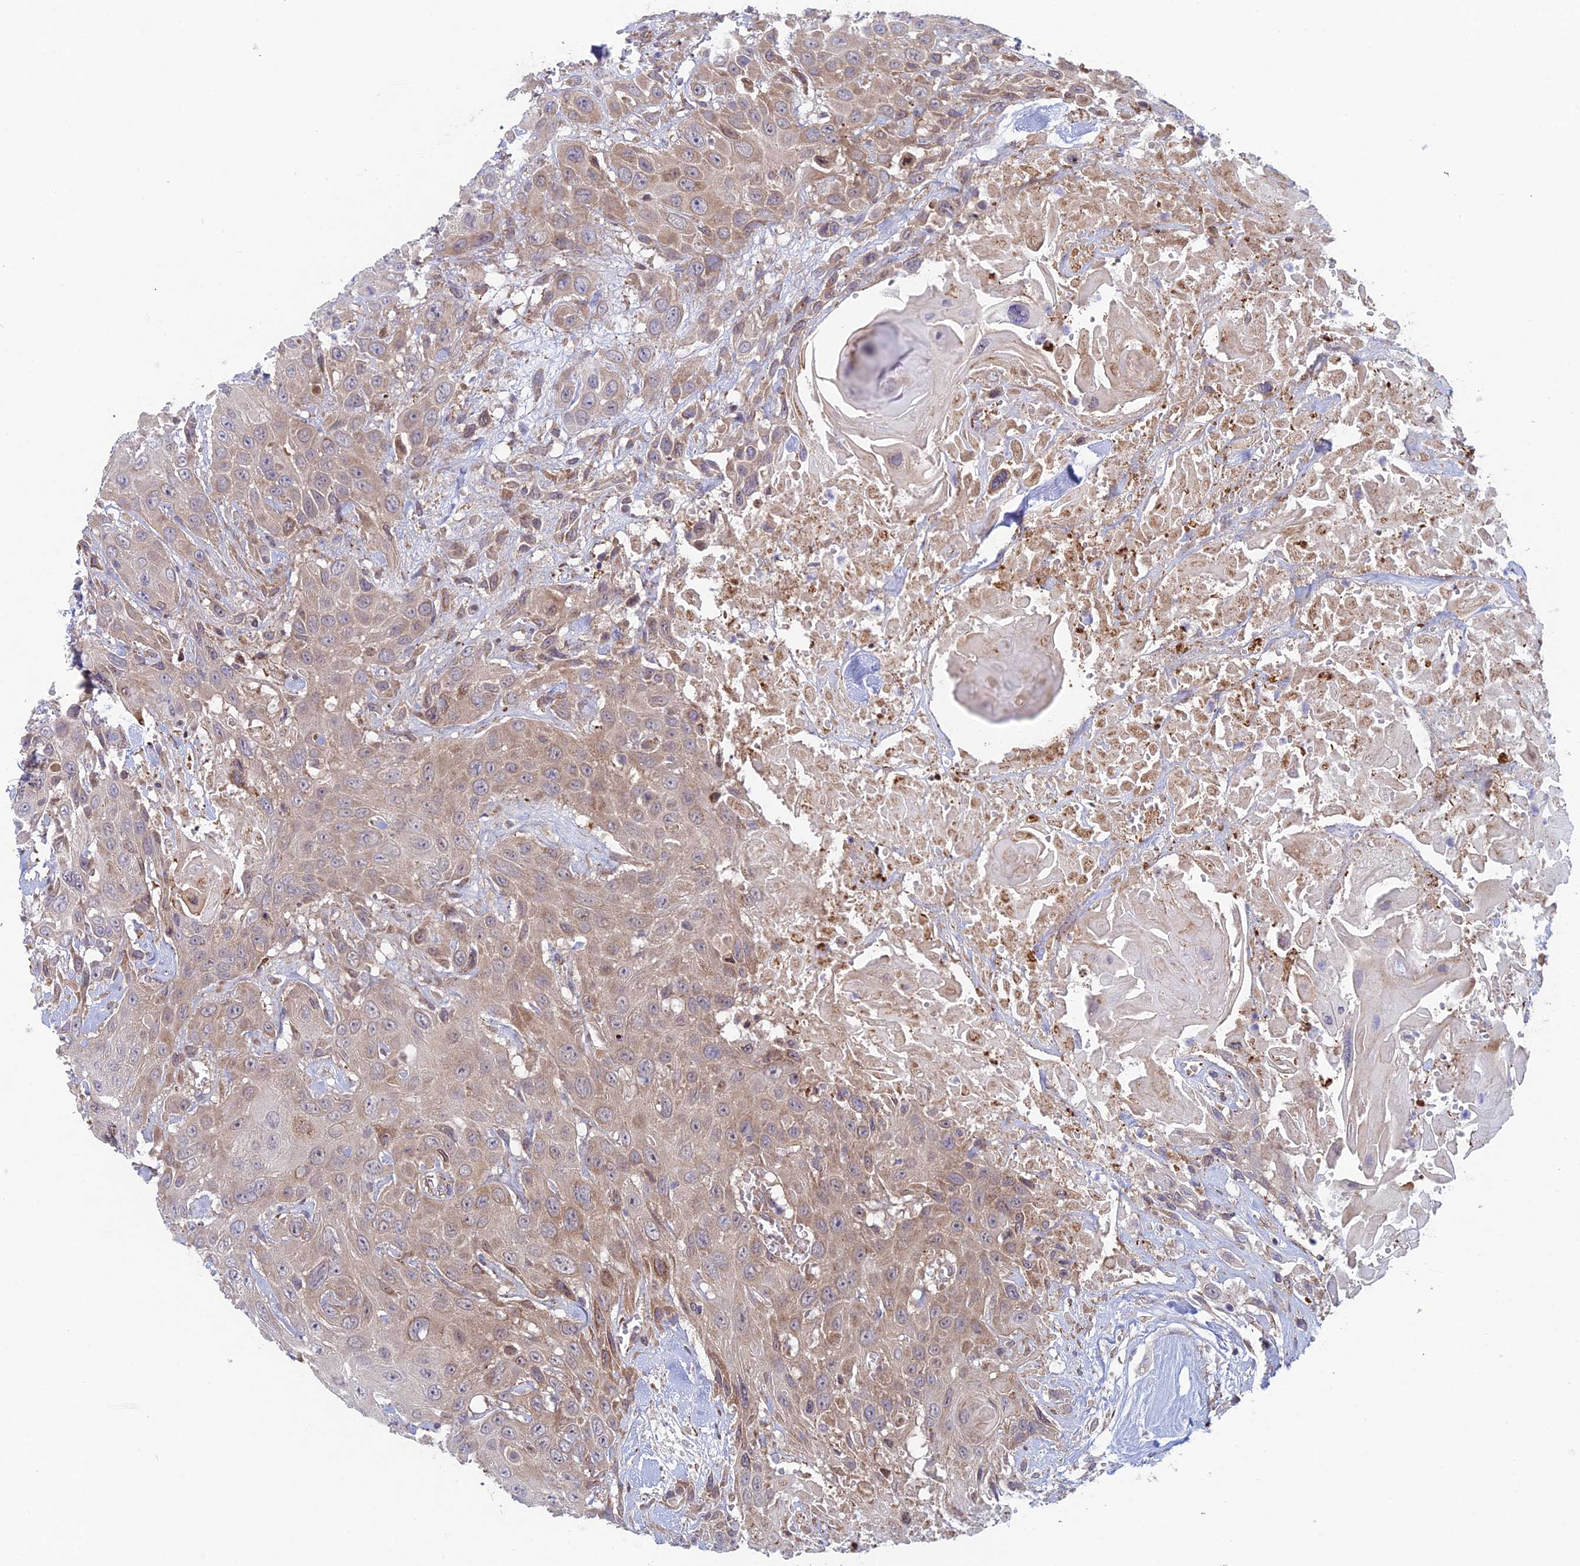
{"staining": {"intensity": "weak", "quantity": ">75%", "location": "cytoplasmic/membranous"}, "tissue": "head and neck cancer", "cell_type": "Tumor cells", "image_type": "cancer", "snomed": [{"axis": "morphology", "description": "Squamous cell carcinoma, NOS"}, {"axis": "topography", "description": "Head-Neck"}], "caption": "Head and neck cancer tissue exhibits weak cytoplasmic/membranous staining in about >75% of tumor cells, visualized by immunohistochemistry.", "gene": "INCA1", "patient": {"sex": "male", "age": 81}}